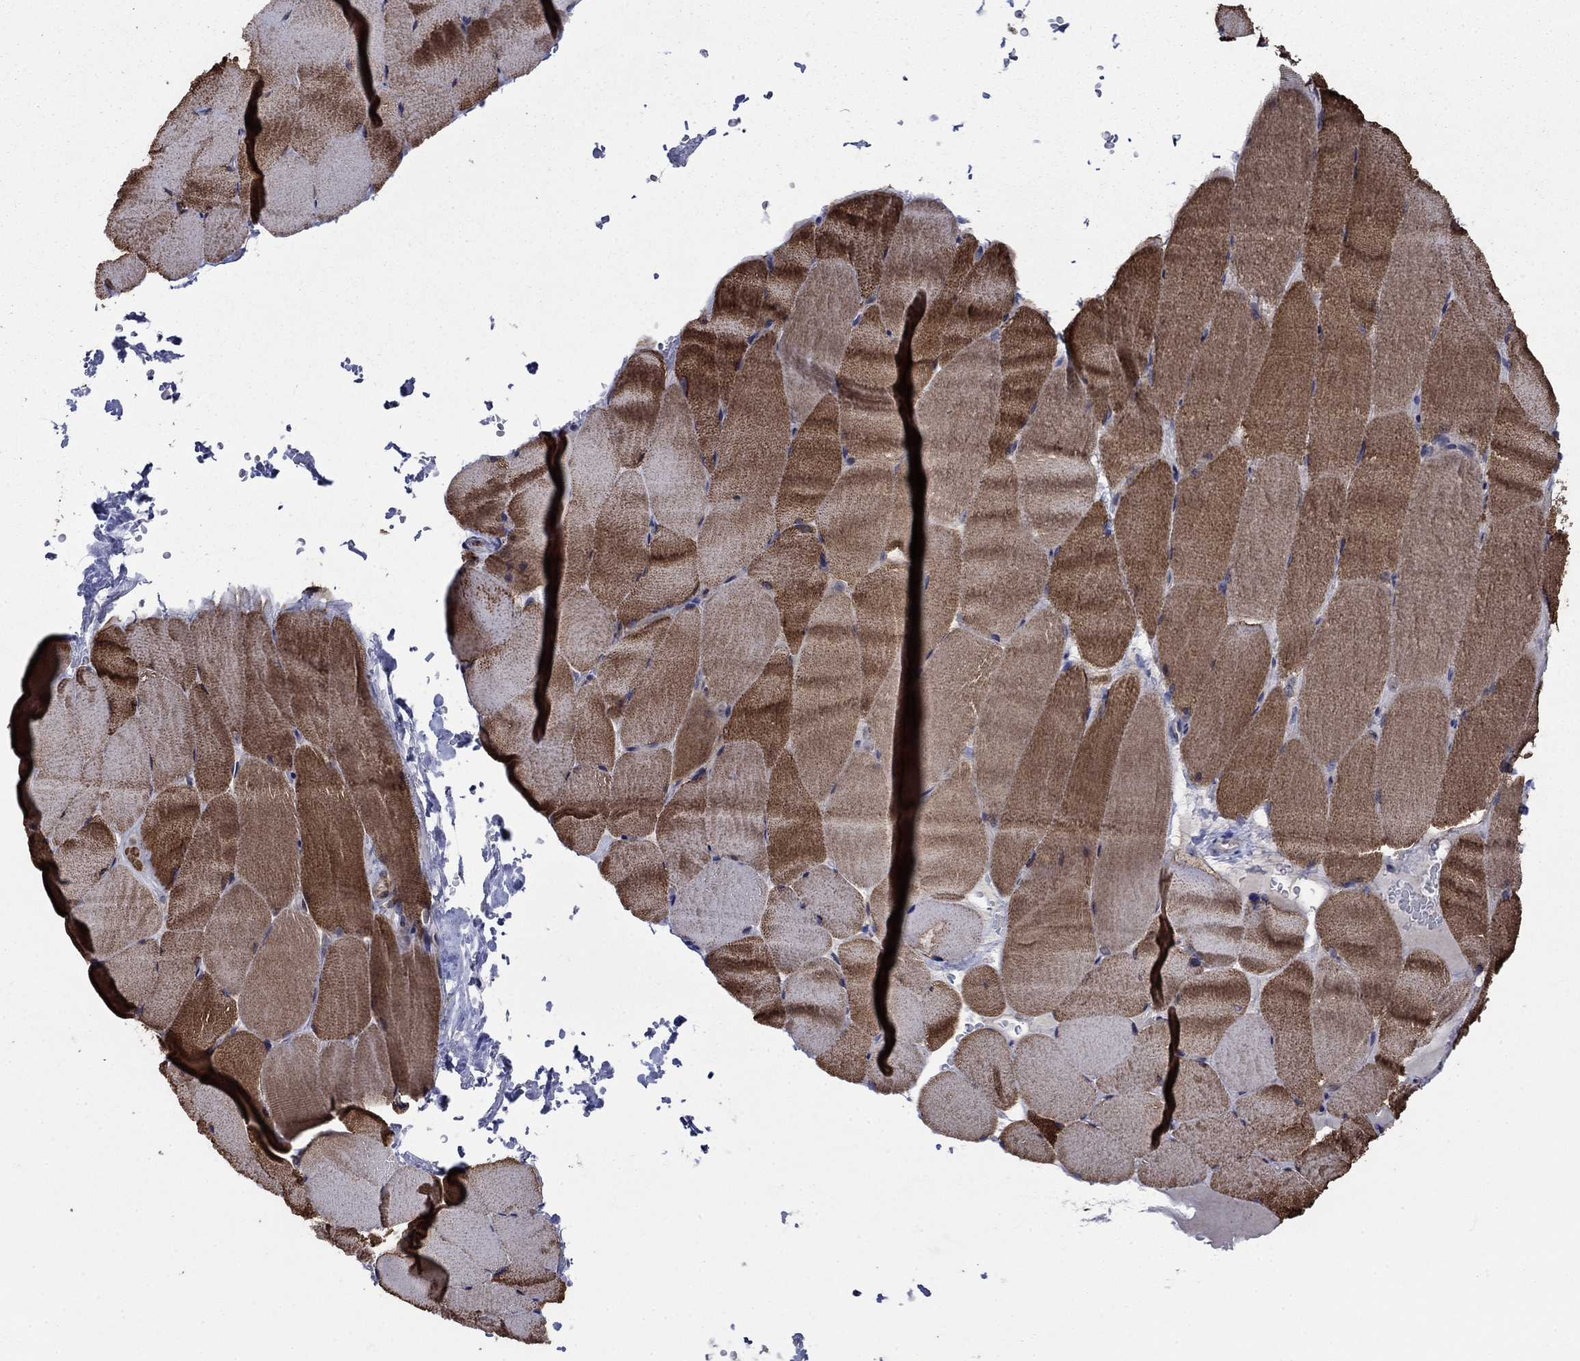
{"staining": {"intensity": "strong", "quantity": "25%-75%", "location": "cytoplasmic/membranous"}, "tissue": "skeletal muscle", "cell_type": "Myocytes", "image_type": "normal", "snomed": [{"axis": "morphology", "description": "Normal tissue, NOS"}, {"axis": "topography", "description": "Skeletal muscle"}], "caption": "Immunohistochemical staining of benign skeletal muscle shows high levels of strong cytoplasmic/membranous staining in about 25%-75% of myocytes. (Stains: DAB in brown, nuclei in blue, Microscopy: brightfield microscopy at high magnification).", "gene": "CACYBP", "patient": {"sex": "female", "age": 37}}